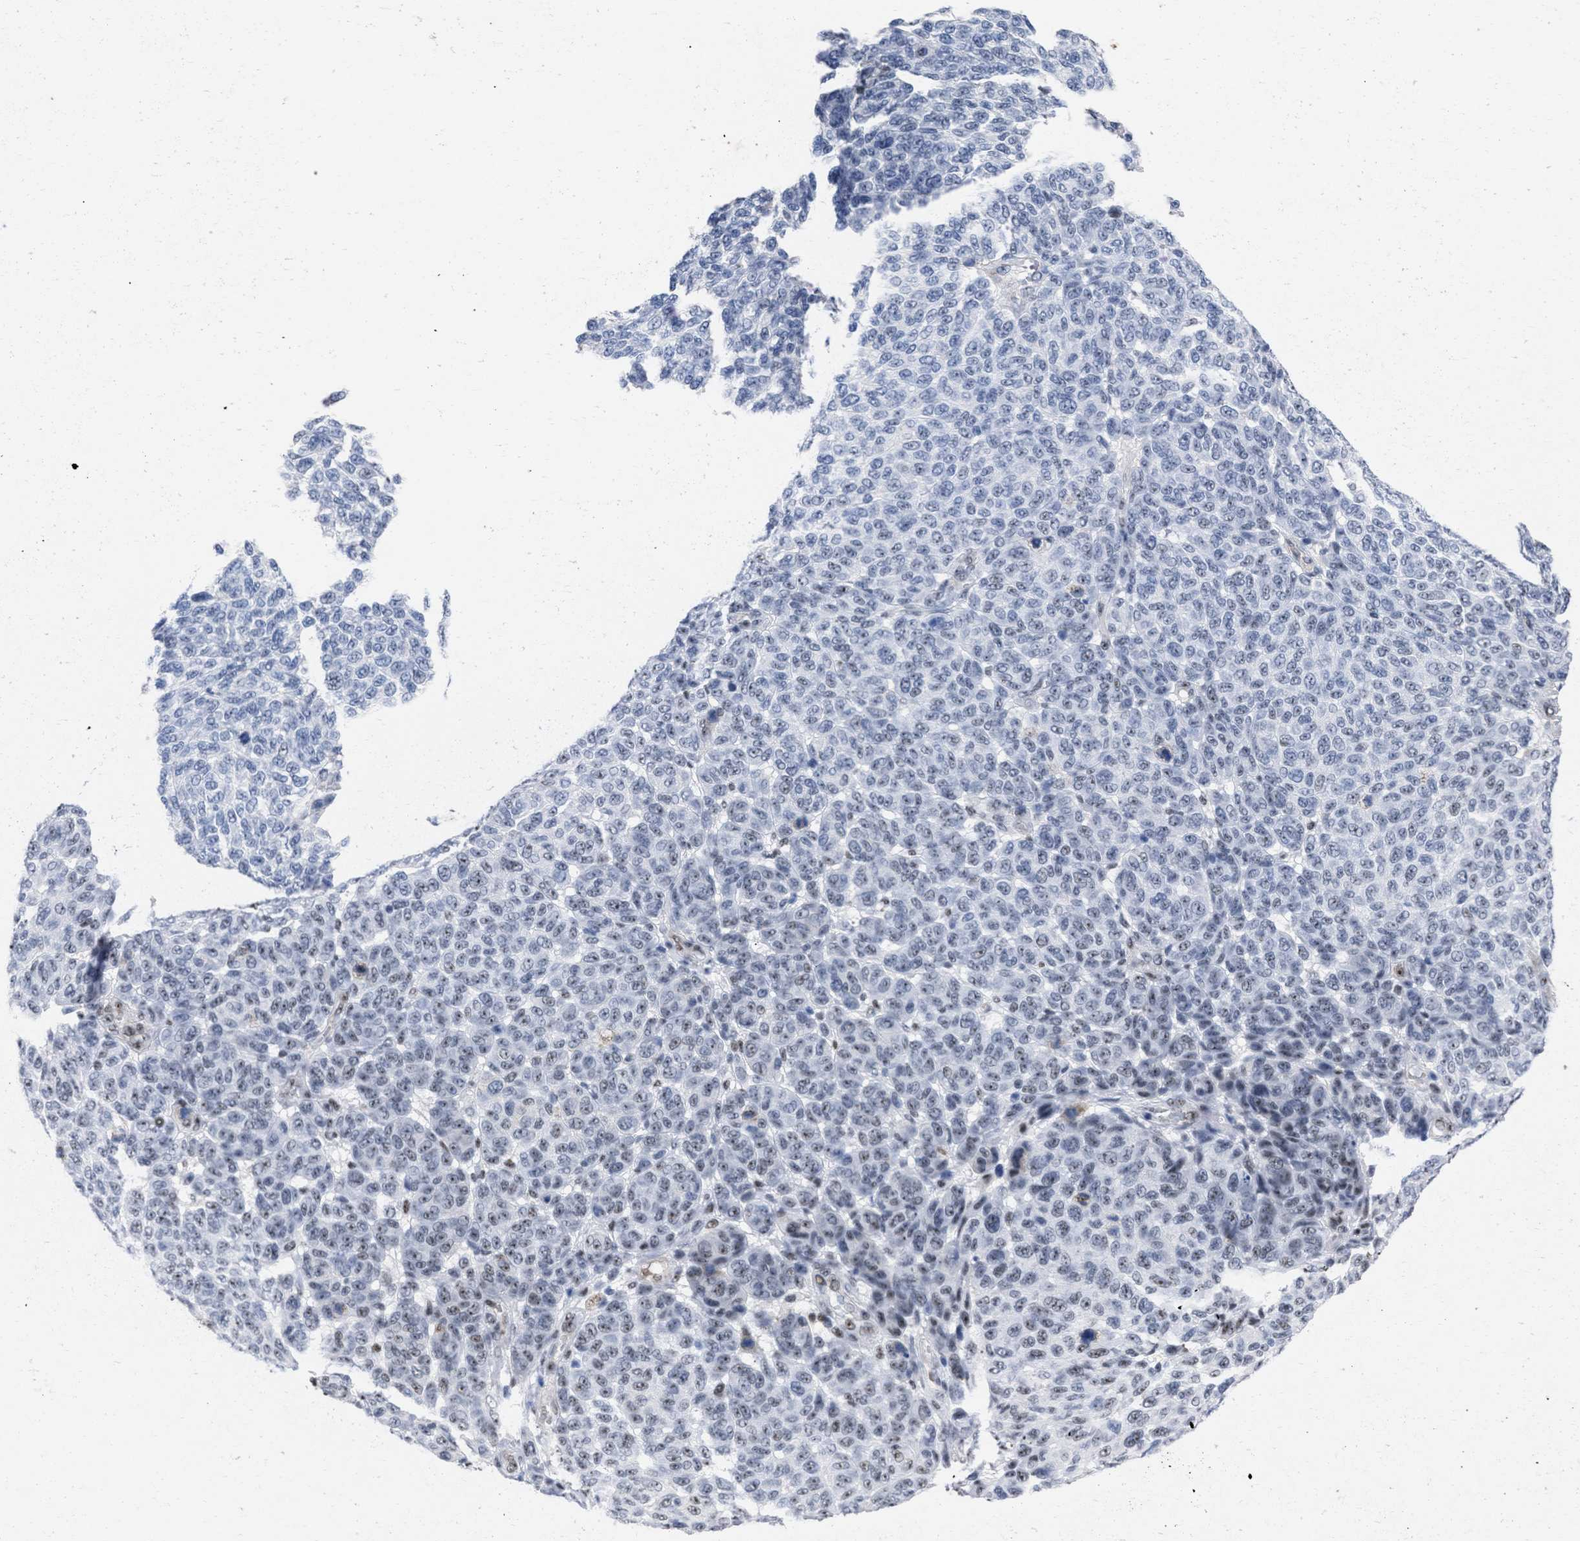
{"staining": {"intensity": "weak", "quantity": ">75%", "location": "nuclear"}, "tissue": "melanoma", "cell_type": "Tumor cells", "image_type": "cancer", "snomed": [{"axis": "morphology", "description": "Malignant melanoma, NOS"}, {"axis": "topography", "description": "Skin"}], "caption": "Immunohistochemistry of human melanoma reveals low levels of weak nuclear expression in about >75% of tumor cells.", "gene": "DDX41", "patient": {"sex": "male", "age": 59}}